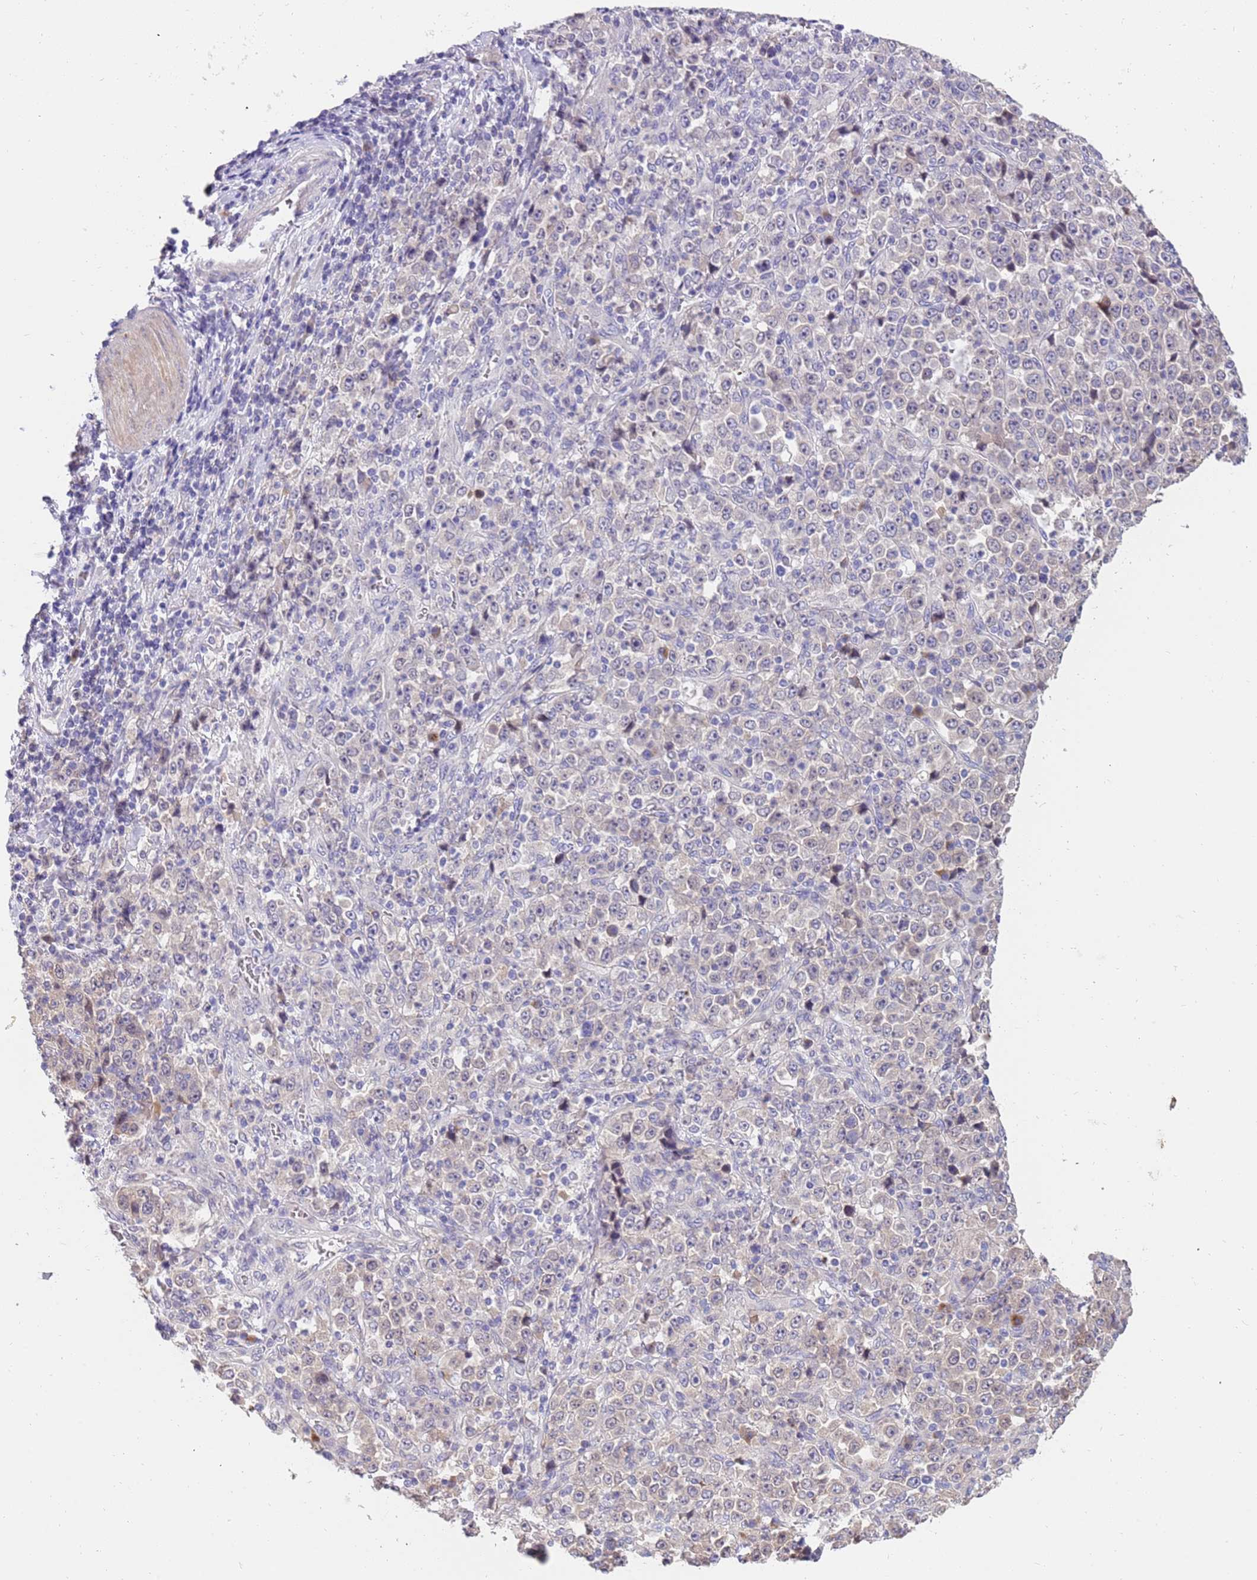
{"staining": {"intensity": "negative", "quantity": "none", "location": "none"}, "tissue": "stomach cancer", "cell_type": "Tumor cells", "image_type": "cancer", "snomed": [{"axis": "morphology", "description": "Normal tissue, NOS"}, {"axis": "morphology", "description": "Adenocarcinoma, NOS"}, {"axis": "topography", "description": "Stomach, upper"}, {"axis": "topography", "description": "Stomach"}], "caption": "Immunohistochemistry image of neoplastic tissue: human stomach cancer (adenocarcinoma) stained with DAB (3,3'-diaminobenzidine) shows no significant protein expression in tumor cells. The staining was performed using DAB to visualize the protein expression in brown, while the nuclei were stained in blue with hematoxylin (Magnification: 20x).", "gene": "ZNF746", "patient": {"sex": "male", "age": 59}}